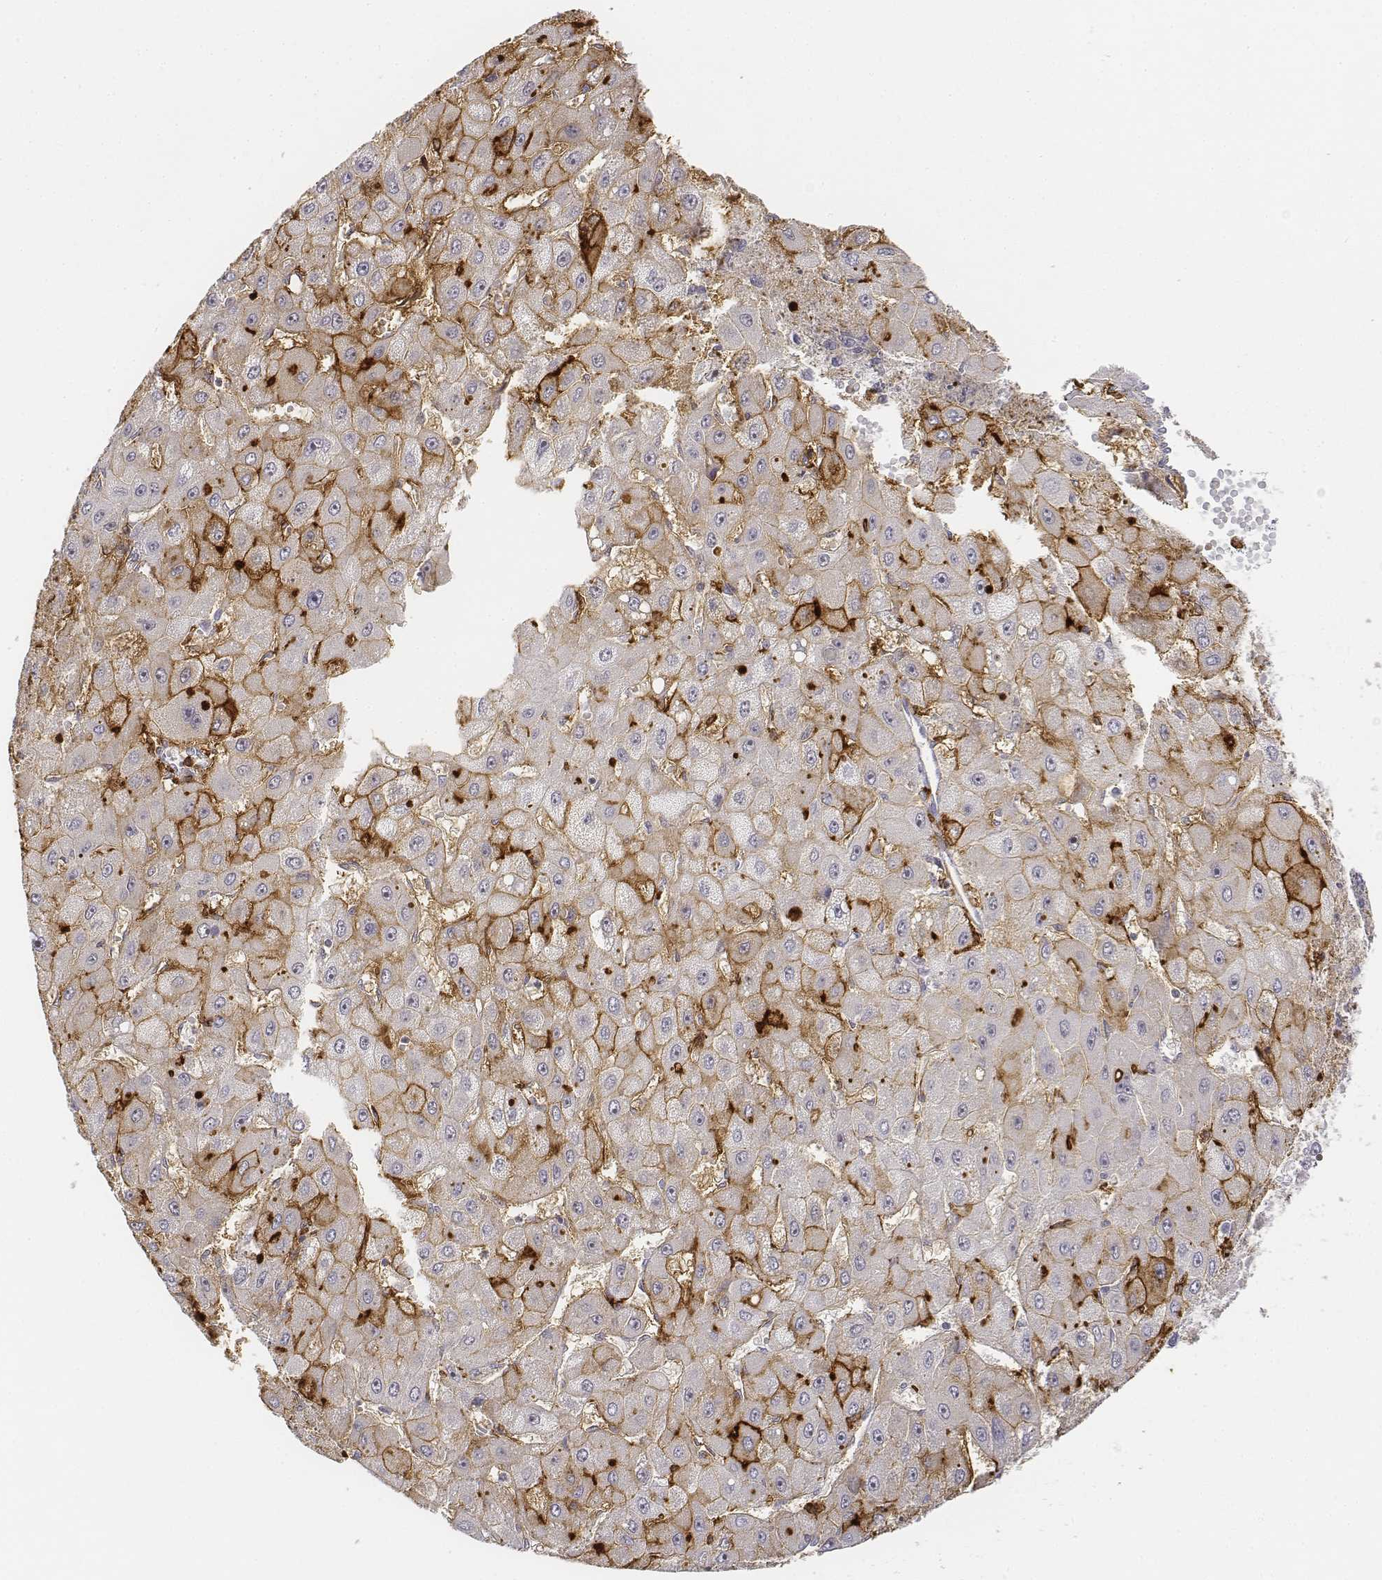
{"staining": {"intensity": "moderate", "quantity": "<25%", "location": "cytoplasmic/membranous"}, "tissue": "liver cancer", "cell_type": "Tumor cells", "image_type": "cancer", "snomed": [{"axis": "morphology", "description": "Carcinoma, Hepatocellular, NOS"}, {"axis": "topography", "description": "Liver"}], "caption": "Immunohistochemistry micrograph of neoplastic tissue: liver hepatocellular carcinoma stained using IHC exhibits low levels of moderate protein expression localized specifically in the cytoplasmic/membranous of tumor cells, appearing as a cytoplasmic/membranous brown color.", "gene": "CD14", "patient": {"sex": "female", "age": 25}}